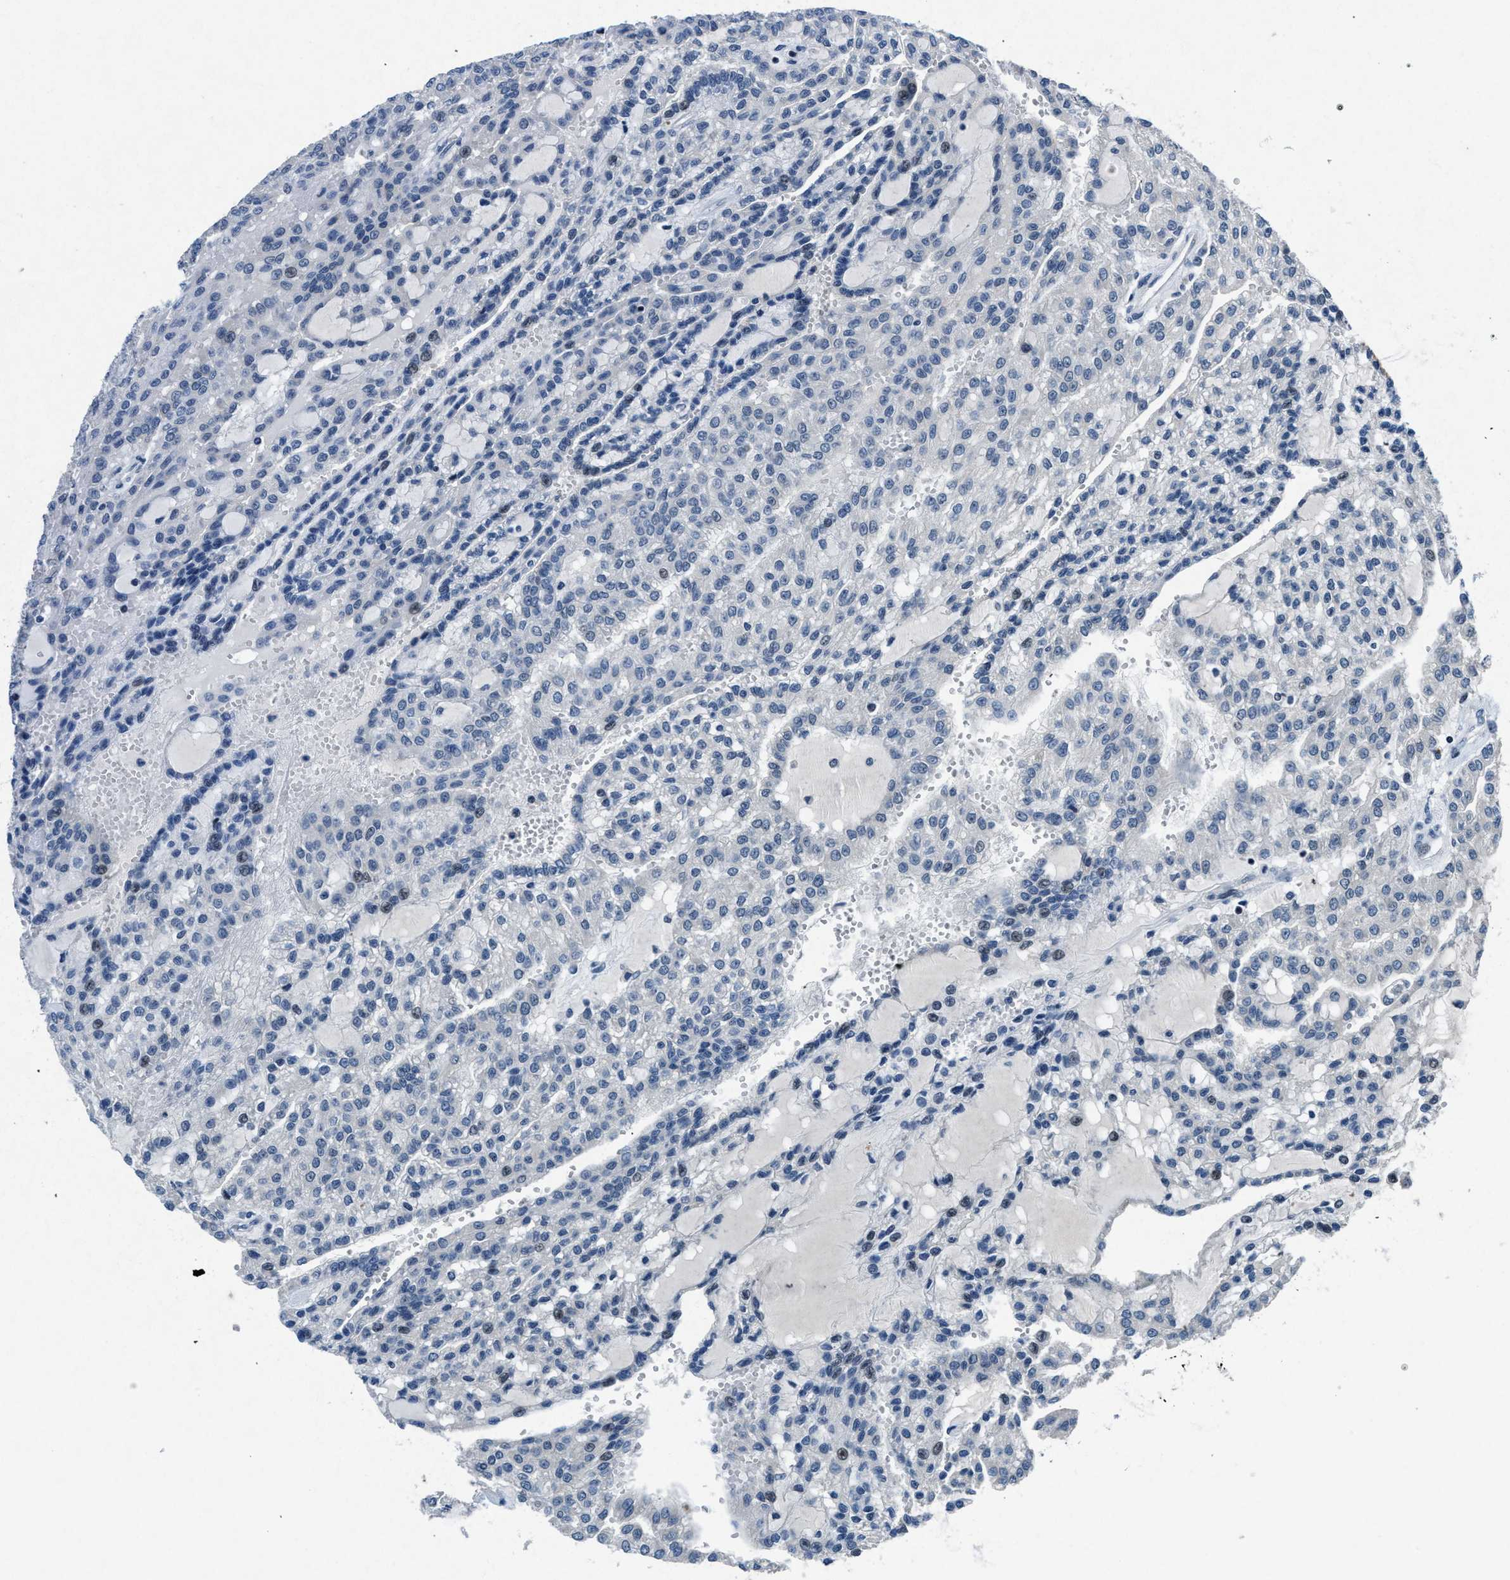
{"staining": {"intensity": "weak", "quantity": "<25%", "location": "nuclear"}, "tissue": "renal cancer", "cell_type": "Tumor cells", "image_type": "cancer", "snomed": [{"axis": "morphology", "description": "Adenocarcinoma, NOS"}, {"axis": "topography", "description": "Kidney"}], "caption": "Immunohistochemistry of renal cancer (adenocarcinoma) displays no expression in tumor cells.", "gene": "PHLDA1", "patient": {"sex": "male", "age": 63}}